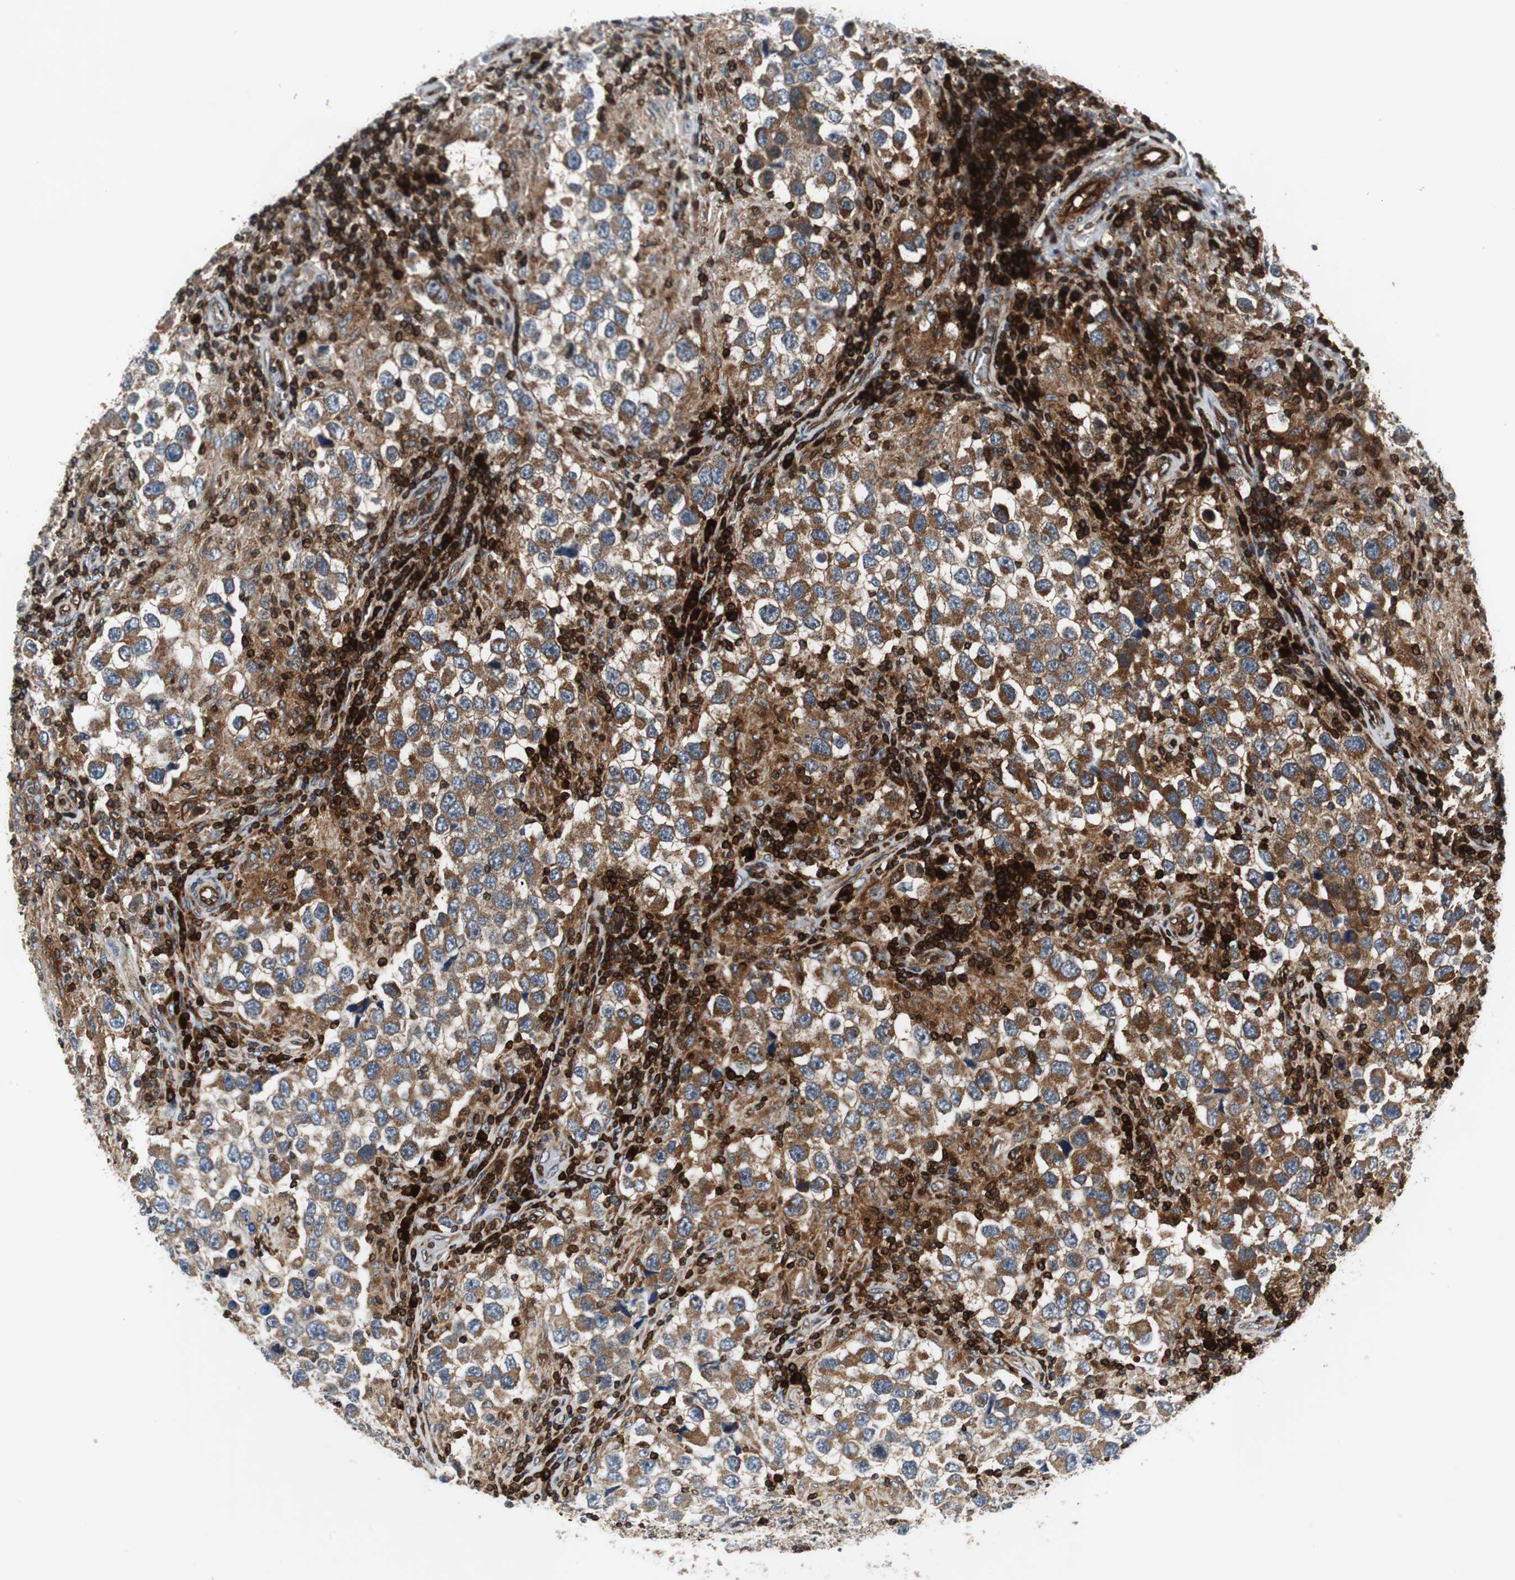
{"staining": {"intensity": "moderate", "quantity": ">75%", "location": "cytoplasmic/membranous"}, "tissue": "testis cancer", "cell_type": "Tumor cells", "image_type": "cancer", "snomed": [{"axis": "morphology", "description": "Carcinoma, Embryonal, NOS"}, {"axis": "topography", "description": "Testis"}], "caption": "Tumor cells display medium levels of moderate cytoplasmic/membranous positivity in approximately >75% of cells in human testis cancer.", "gene": "TUBA4A", "patient": {"sex": "male", "age": 21}}